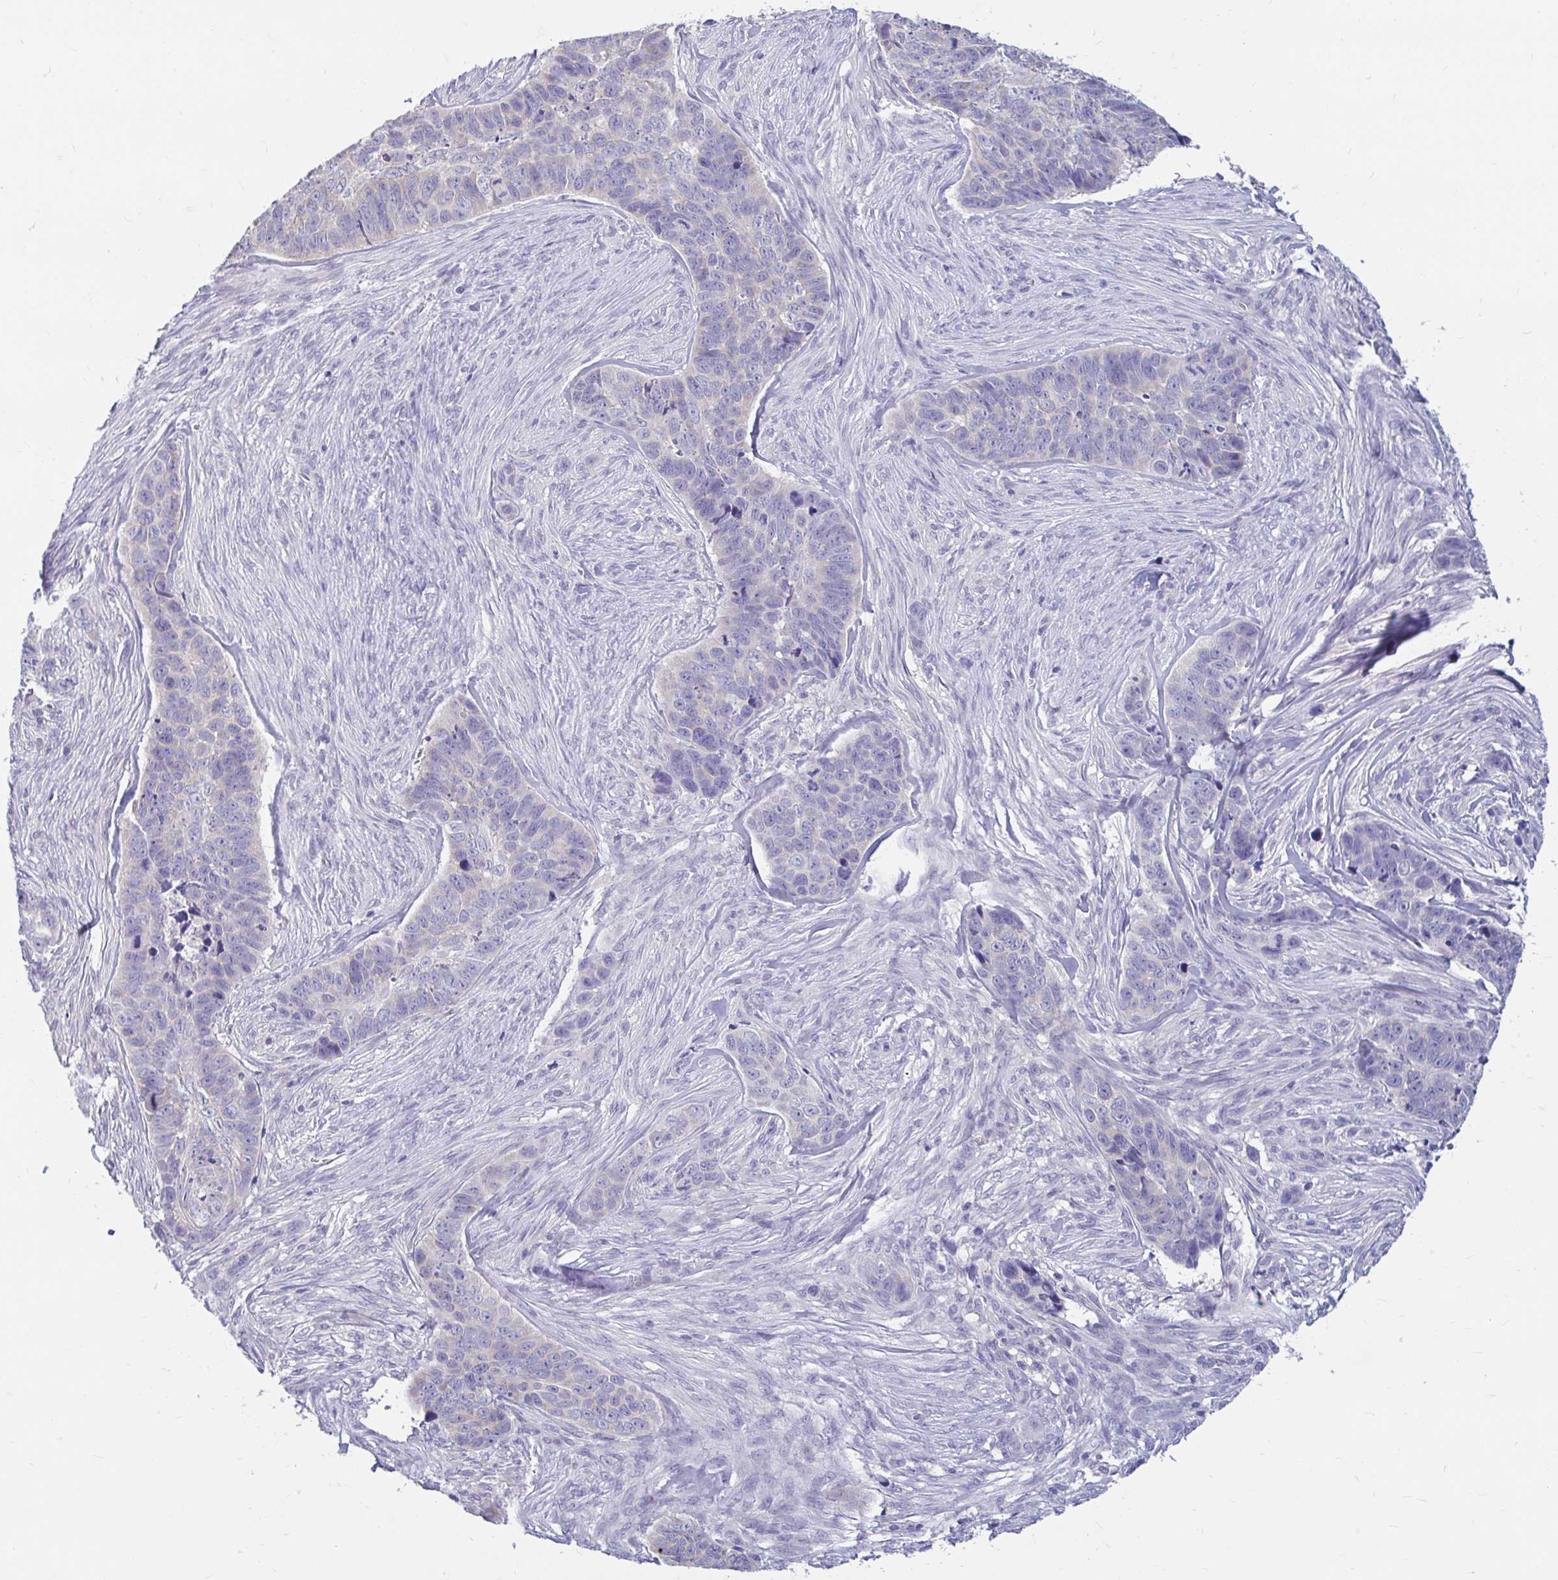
{"staining": {"intensity": "negative", "quantity": "none", "location": "none"}, "tissue": "skin cancer", "cell_type": "Tumor cells", "image_type": "cancer", "snomed": [{"axis": "morphology", "description": "Basal cell carcinoma"}, {"axis": "topography", "description": "Skin"}], "caption": "A high-resolution photomicrograph shows immunohistochemistry staining of skin cancer (basal cell carcinoma), which displays no significant expression in tumor cells.", "gene": "ADH1A", "patient": {"sex": "female", "age": 82}}